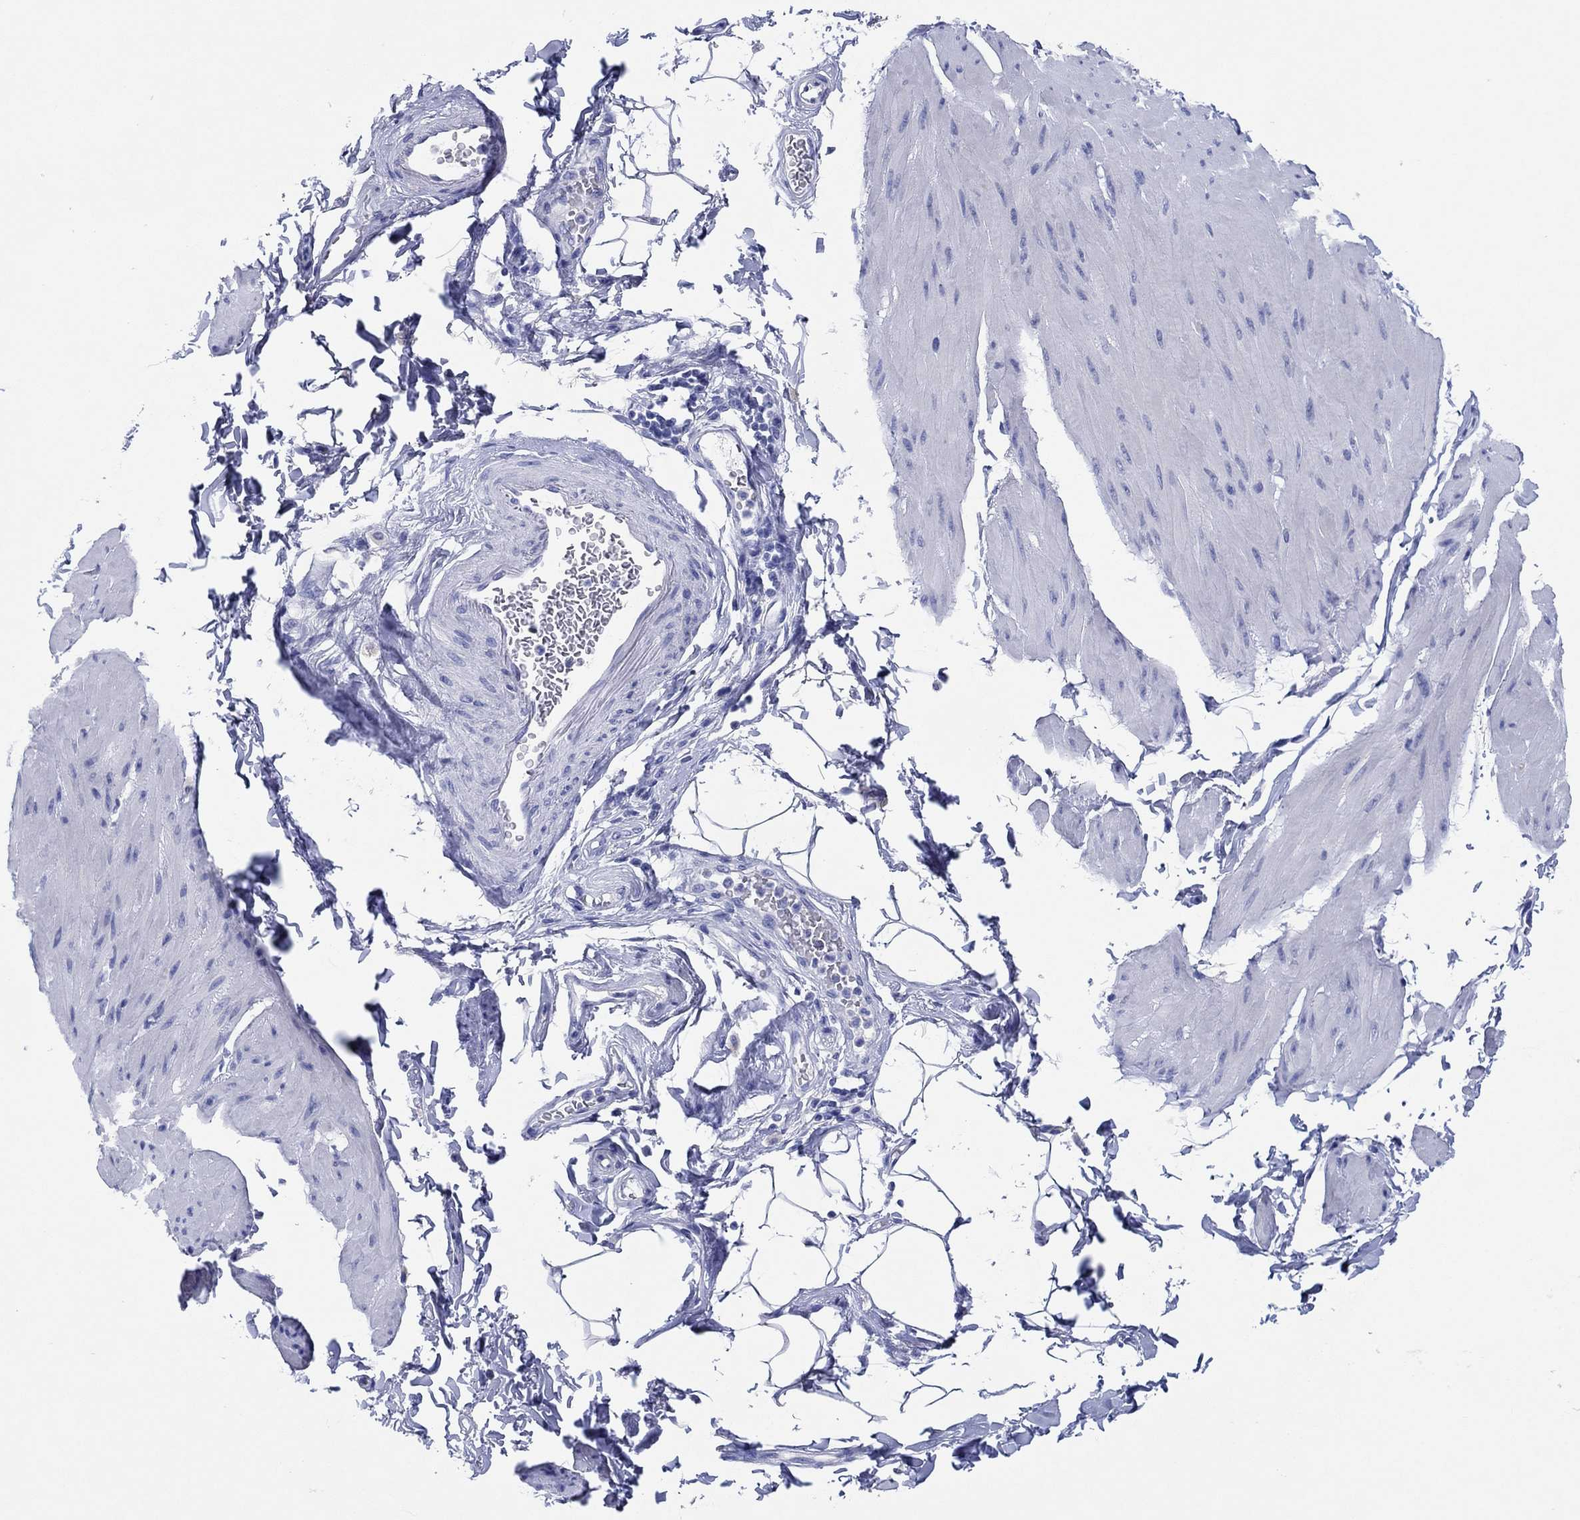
{"staining": {"intensity": "negative", "quantity": "none", "location": "none"}, "tissue": "smooth muscle", "cell_type": "Smooth muscle cells", "image_type": "normal", "snomed": [{"axis": "morphology", "description": "Normal tissue, NOS"}, {"axis": "topography", "description": "Adipose tissue"}, {"axis": "topography", "description": "Smooth muscle"}, {"axis": "topography", "description": "Peripheral nerve tissue"}], "caption": "DAB (3,3'-diaminobenzidine) immunohistochemical staining of benign human smooth muscle demonstrates no significant staining in smooth muscle cells. (Stains: DAB (3,3'-diaminobenzidine) immunohistochemistry with hematoxylin counter stain, Microscopy: brightfield microscopy at high magnification).", "gene": "HCRT", "patient": {"sex": "male", "age": 83}}